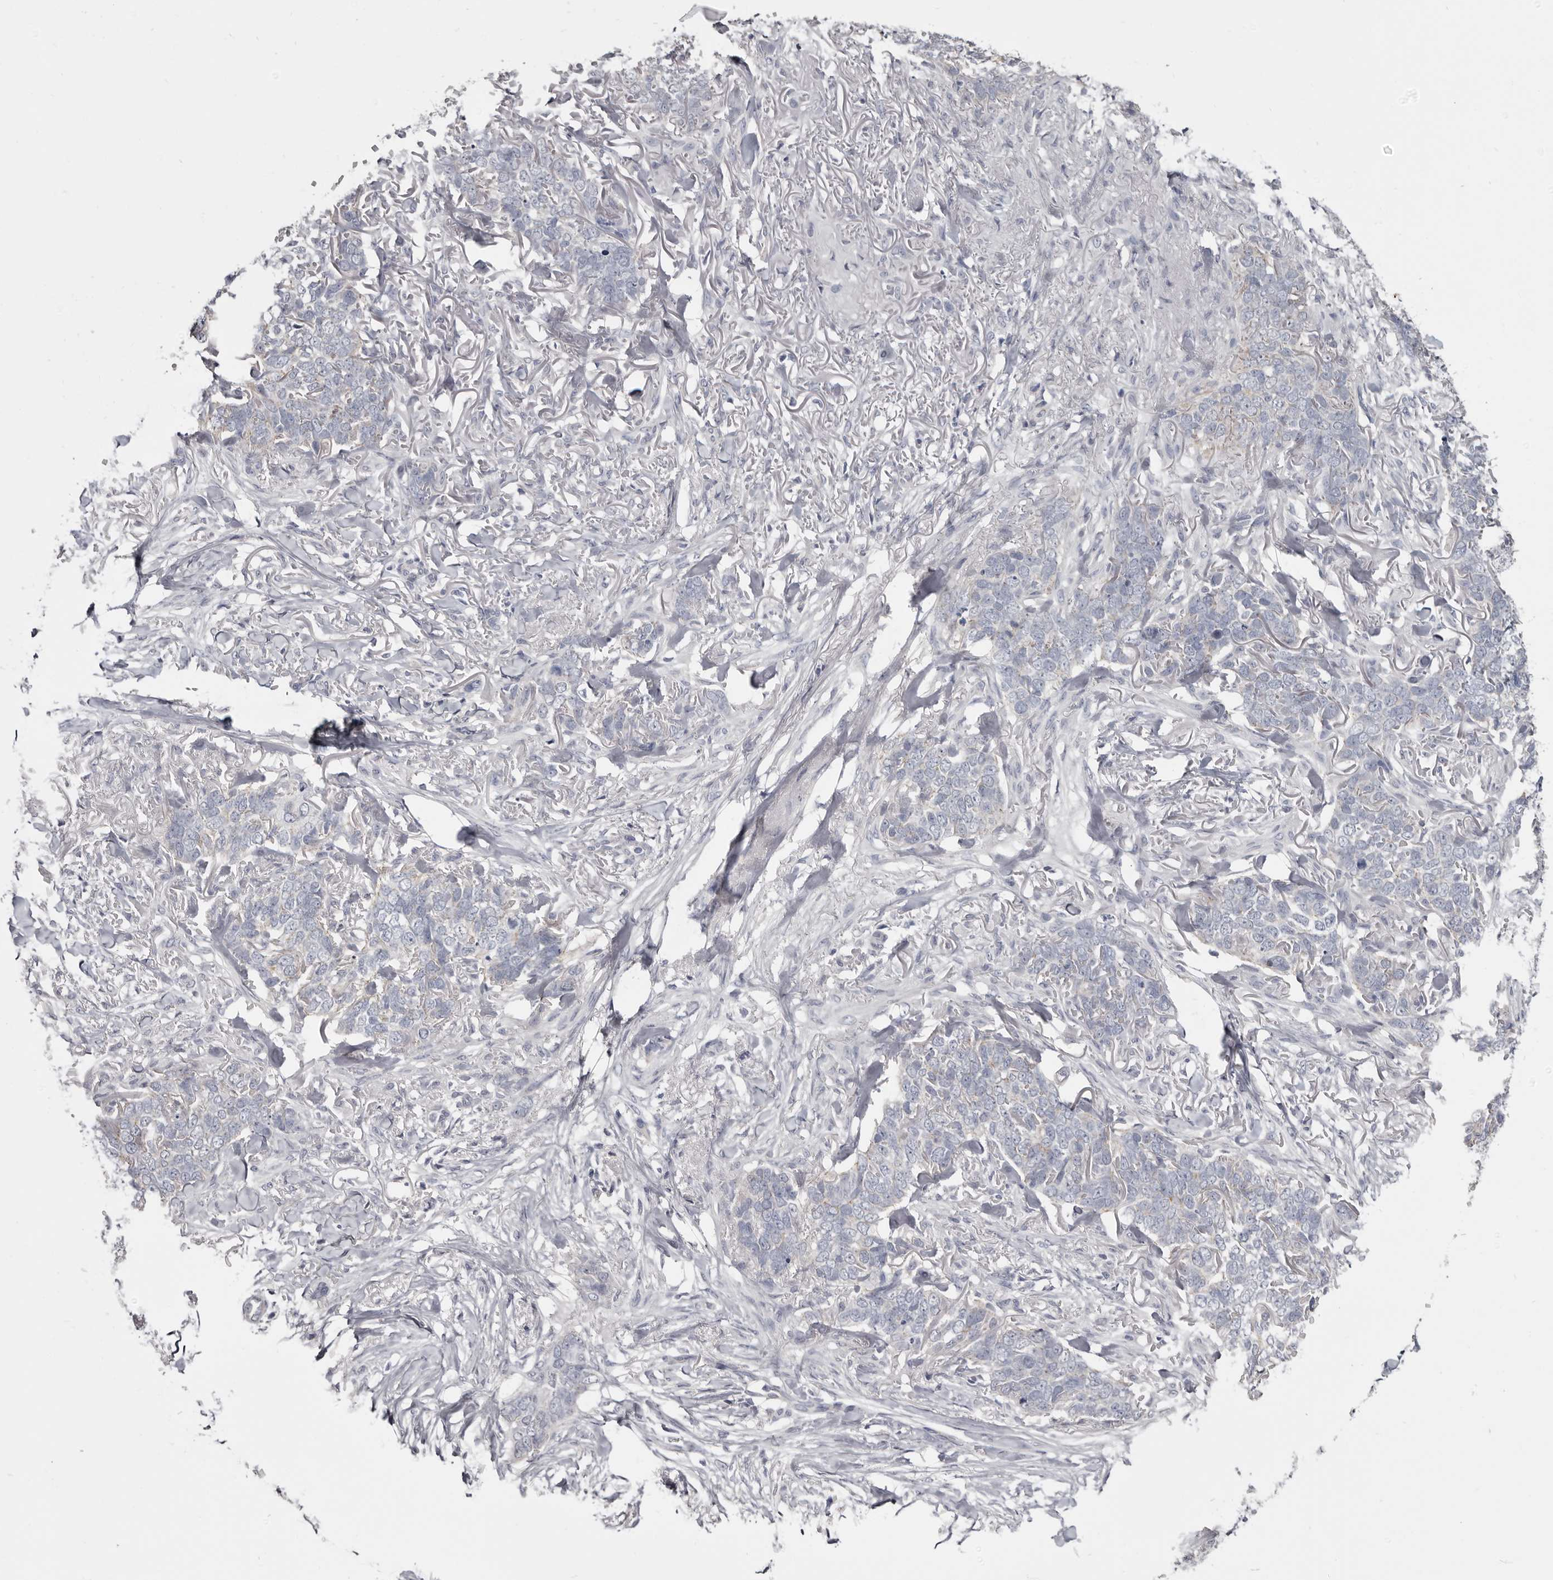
{"staining": {"intensity": "negative", "quantity": "none", "location": "none"}, "tissue": "skin cancer", "cell_type": "Tumor cells", "image_type": "cancer", "snomed": [{"axis": "morphology", "description": "Normal tissue, NOS"}, {"axis": "morphology", "description": "Basal cell carcinoma"}, {"axis": "topography", "description": "Skin"}], "caption": "The histopathology image reveals no significant positivity in tumor cells of skin cancer (basal cell carcinoma). (DAB immunohistochemistry (IHC), high magnification).", "gene": "CGN", "patient": {"sex": "male", "age": 77}}